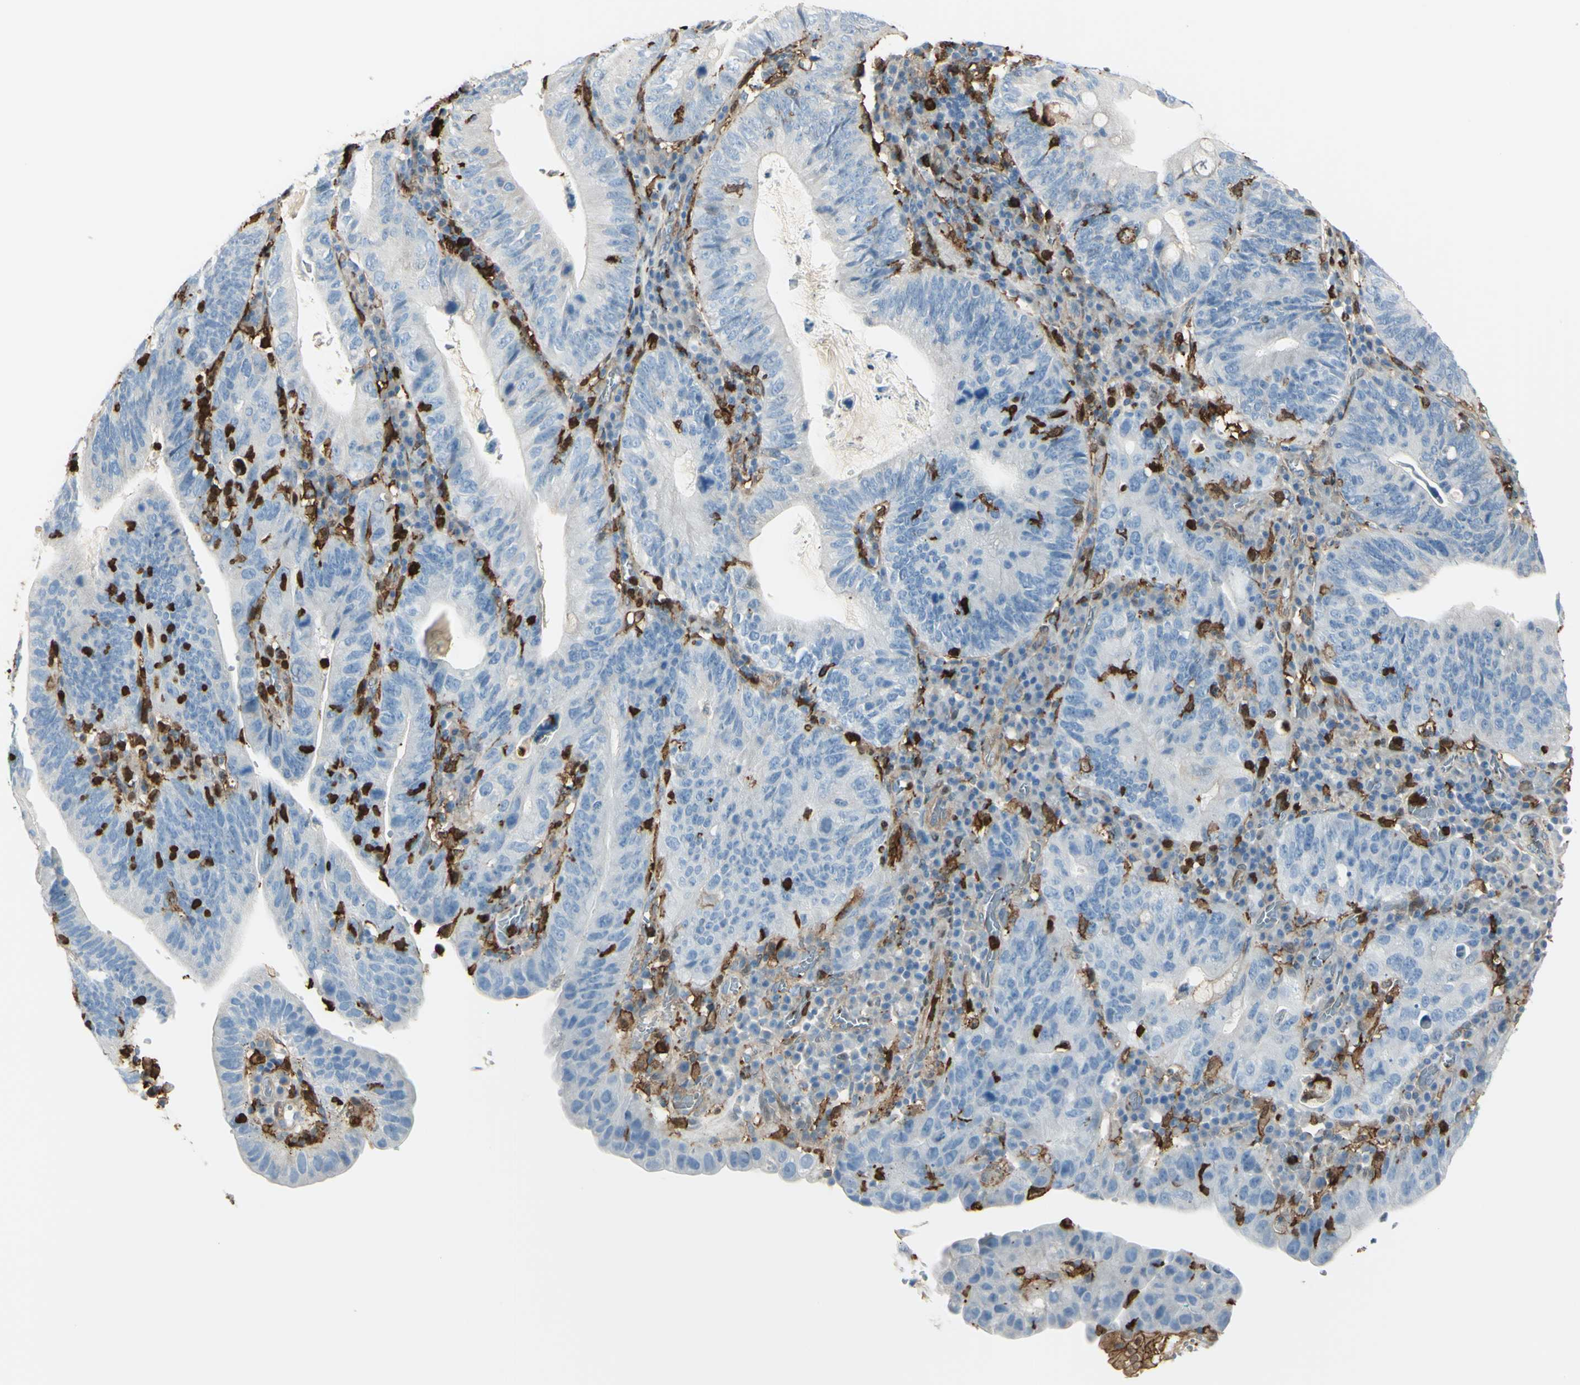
{"staining": {"intensity": "negative", "quantity": "none", "location": "none"}, "tissue": "stomach cancer", "cell_type": "Tumor cells", "image_type": "cancer", "snomed": [{"axis": "morphology", "description": "Adenocarcinoma, NOS"}, {"axis": "topography", "description": "Stomach"}], "caption": "High magnification brightfield microscopy of stomach cancer (adenocarcinoma) stained with DAB (brown) and counterstained with hematoxylin (blue): tumor cells show no significant staining. (DAB (3,3'-diaminobenzidine) immunohistochemistry (IHC), high magnification).", "gene": "GSN", "patient": {"sex": "male", "age": 59}}